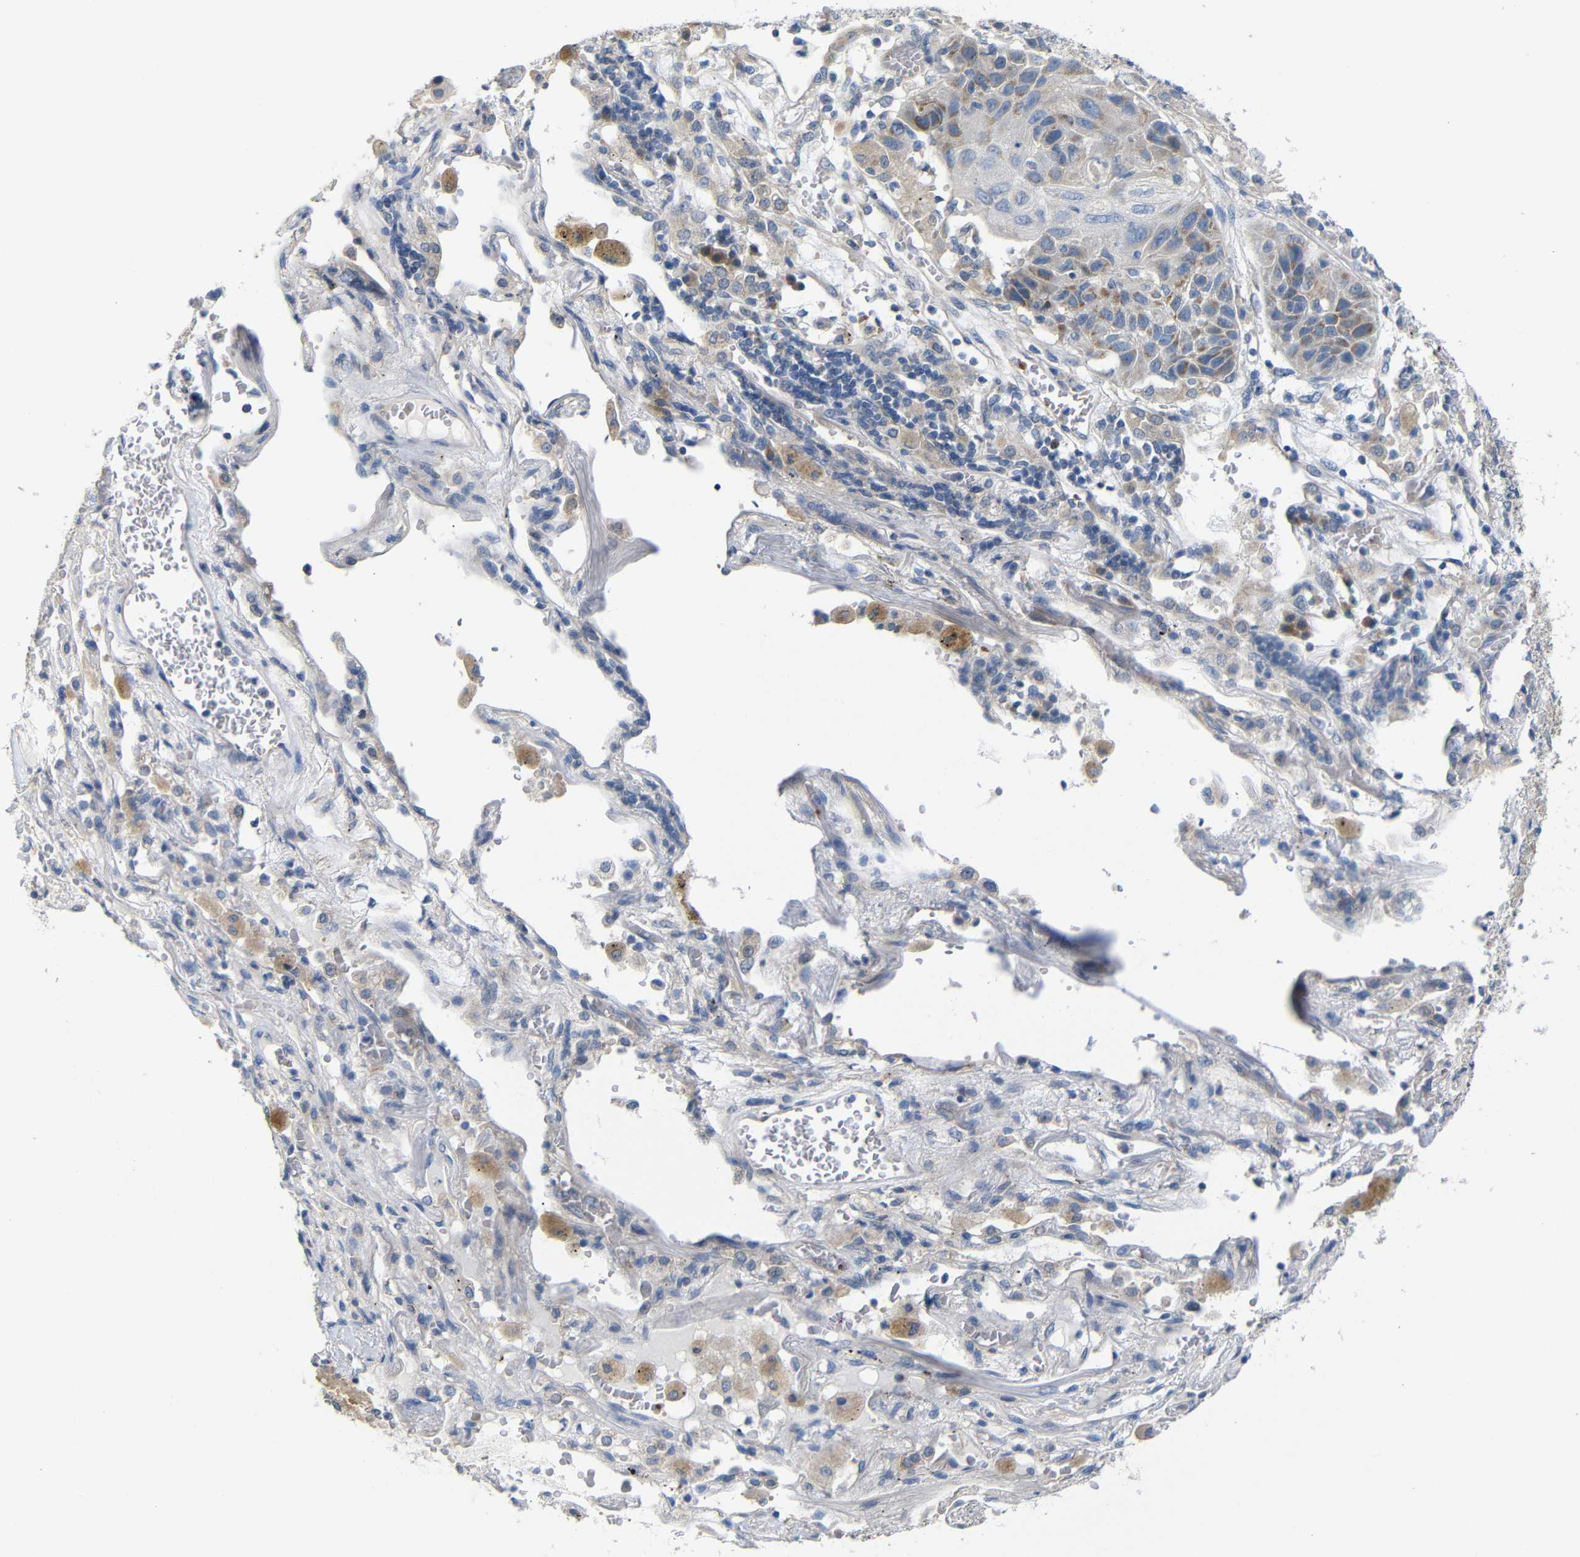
{"staining": {"intensity": "moderate", "quantity": "25%-75%", "location": "cytoplasmic/membranous,nuclear"}, "tissue": "lung cancer", "cell_type": "Tumor cells", "image_type": "cancer", "snomed": [{"axis": "morphology", "description": "Squamous cell carcinoma, NOS"}, {"axis": "topography", "description": "Lung"}], "caption": "Immunohistochemical staining of human lung cancer (squamous cell carcinoma) reveals moderate cytoplasmic/membranous and nuclear protein expression in about 25%-75% of tumor cells.", "gene": "TBC1D32", "patient": {"sex": "male", "age": 57}}